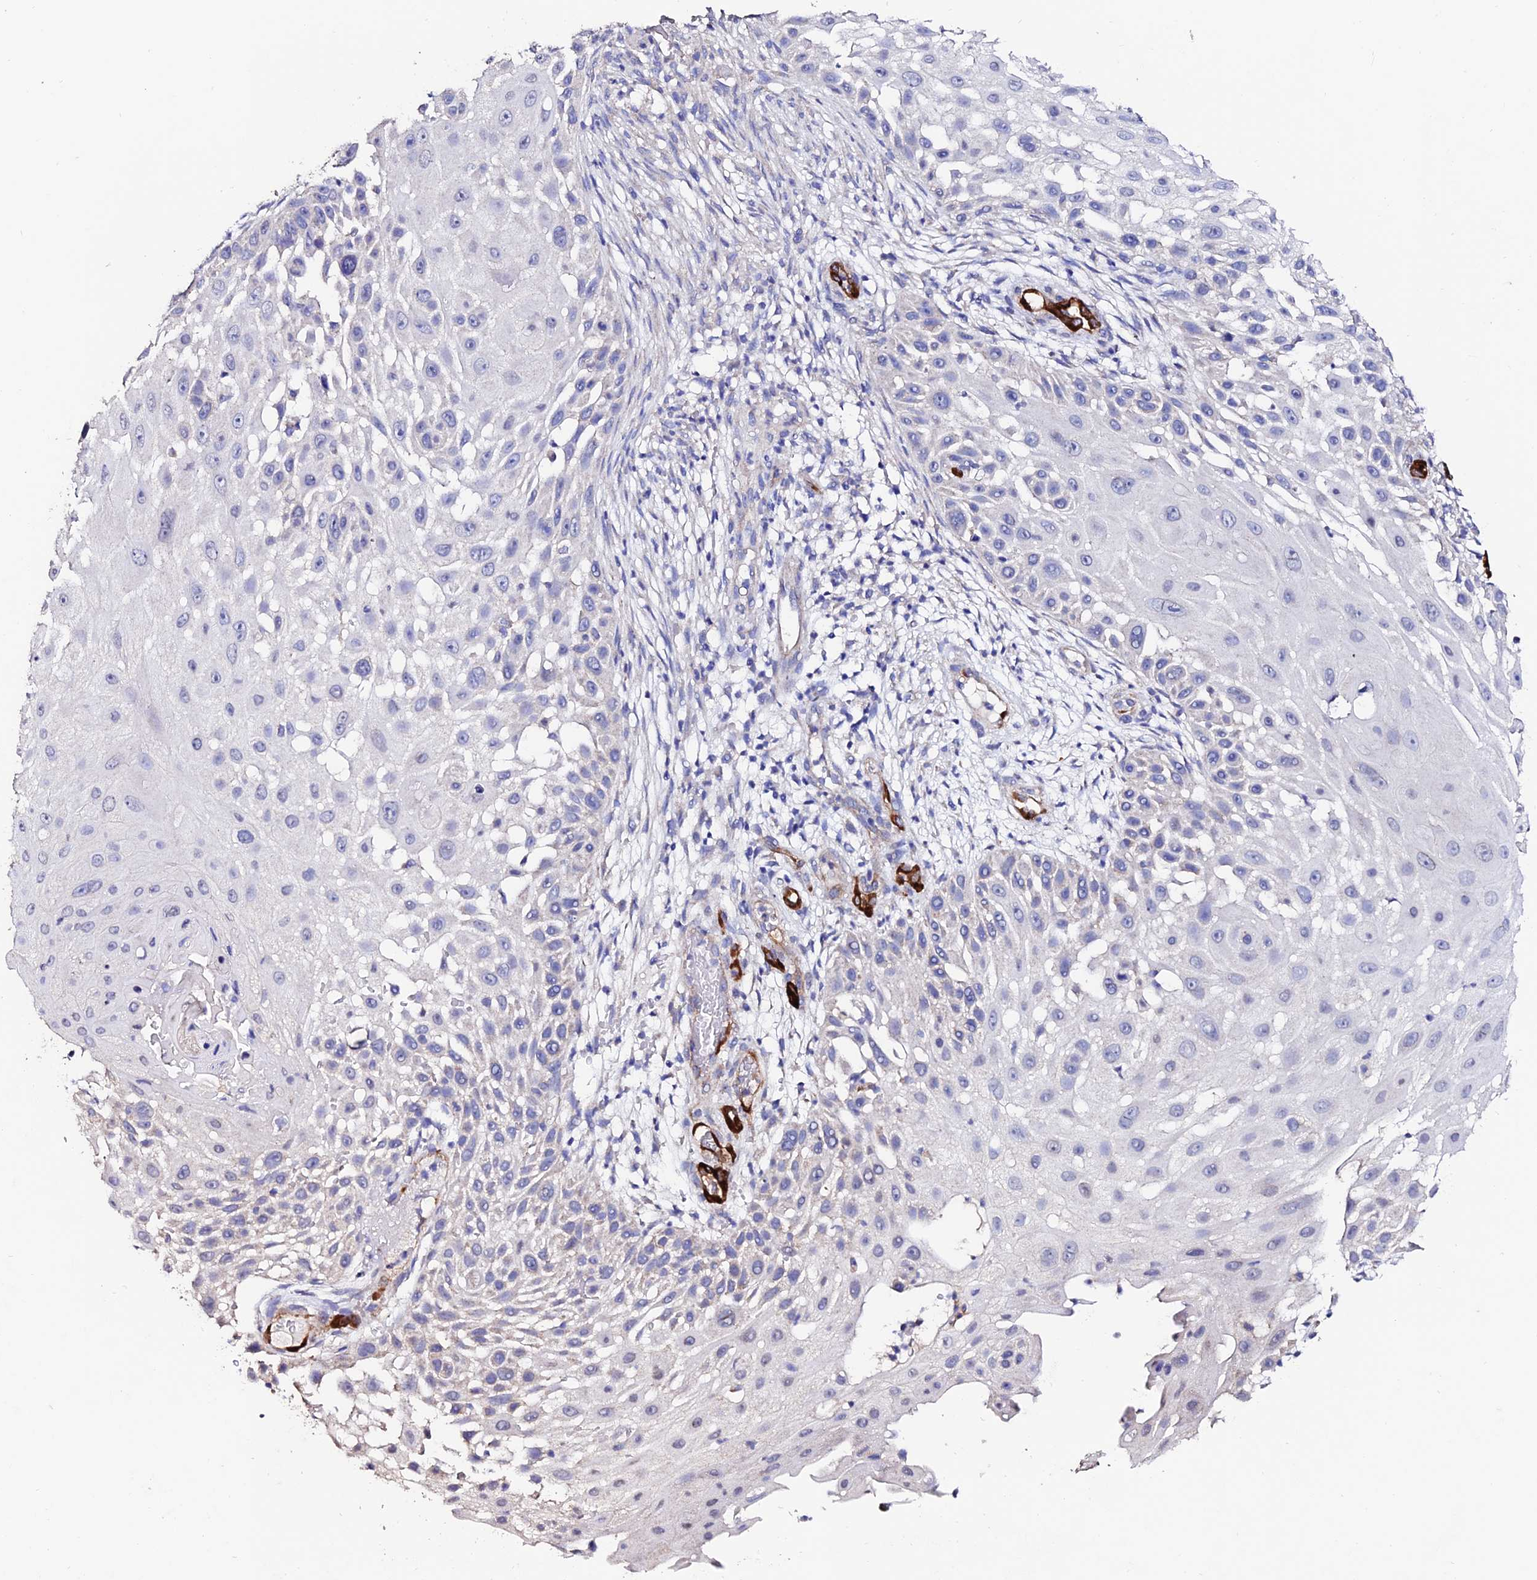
{"staining": {"intensity": "negative", "quantity": "none", "location": "none"}, "tissue": "skin cancer", "cell_type": "Tumor cells", "image_type": "cancer", "snomed": [{"axis": "morphology", "description": "Squamous cell carcinoma, NOS"}, {"axis": "topography", "description": "Skin"}], "caption": "A histopathology image of human skin squamous cell carcinoma is negative for staining in tumor cells.", "gene": "ESM1", "patient": {"sex": "female", "age": 44}}